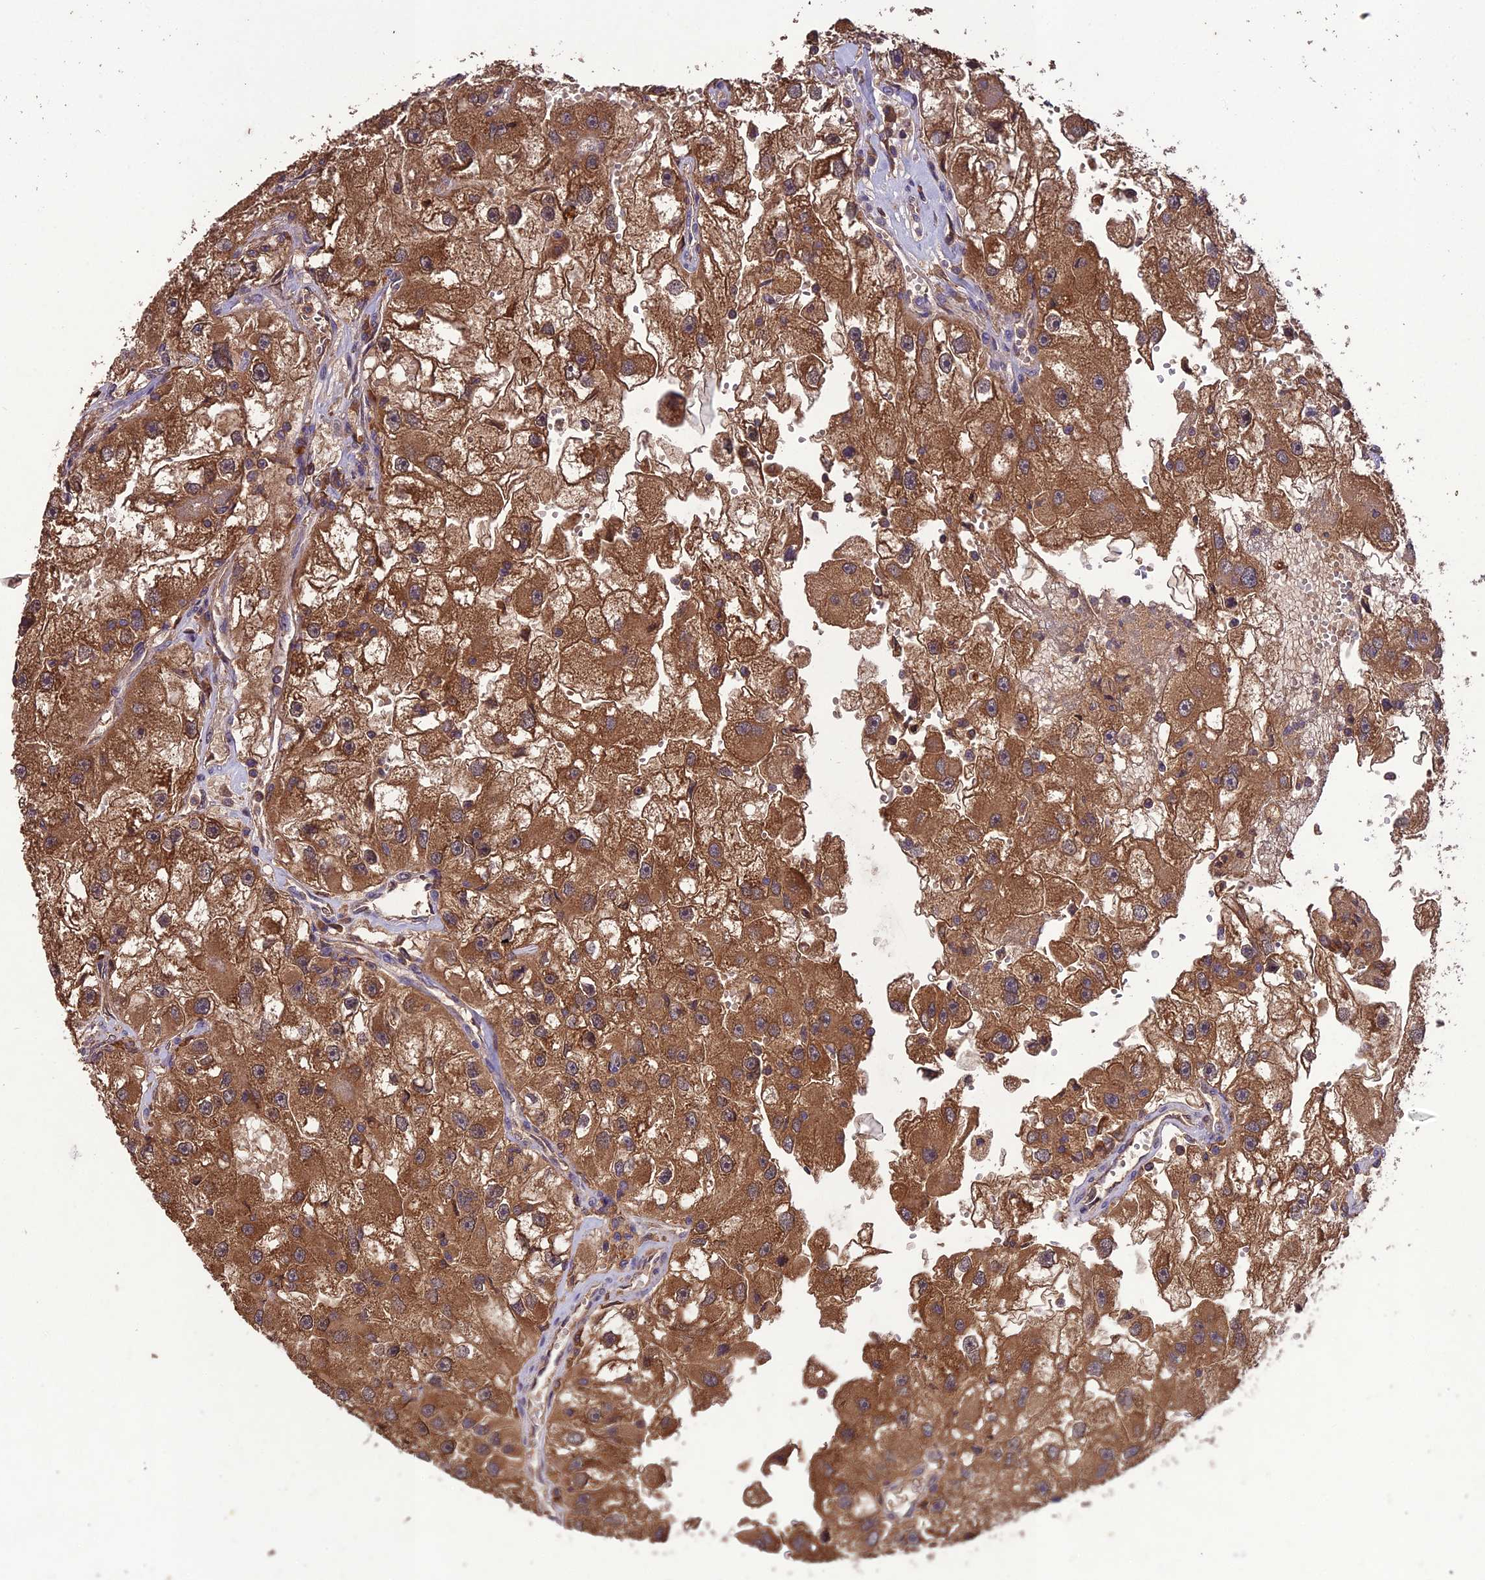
{"staining": {"intensity": "moderate", "quantity": ">75%", "location": "cytoplasmic/membranous"}, "tissue": "renal cancer", "cell_type": "Tumor cells", "image_type": "cancer", "snomed": [{"axis": "morphology", "description": "Adenocarcinoma, NOS"}, {"axis": "topography", "description": "Kidney"}], "caption": "This is a photomicrograph of immunohistochemistry staining of renal adenocarcinoma, which shows moderate expression in the cytoplasmic/membranous of tumor cells.", "gene": "TMEM258", "patient": {"sex": "male", "age": 63}}